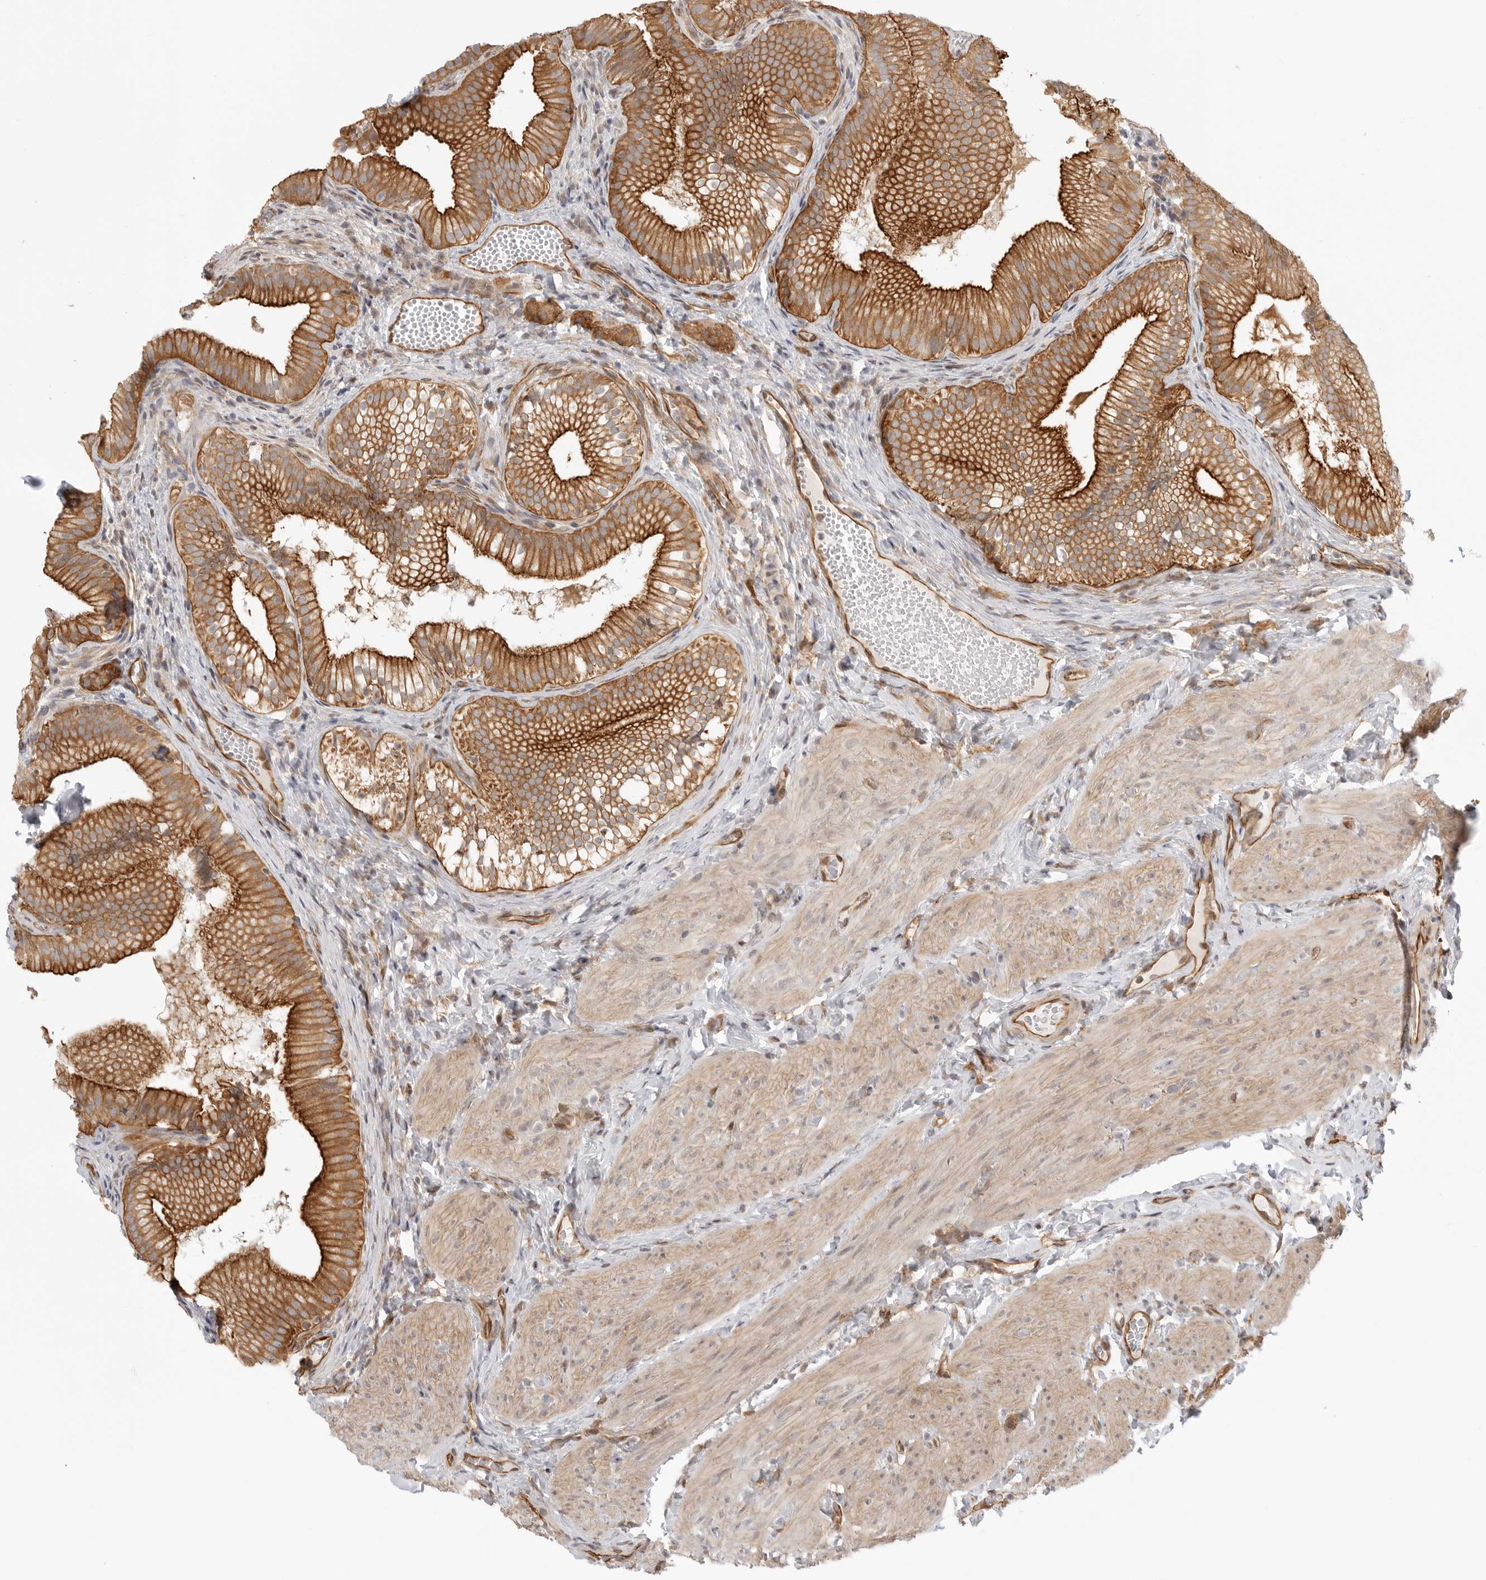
{"staining": {"intensity": "strong", "quantity": ">75%", "location": "cytoplasmic/membranous"}, "tissue": "gallbladder", "cell_type": "Glandular cells", "image_type": "normal", "snomed": [{"axis": "morphology", "description": "Normal tissue, NOS"}, {"axis": "topography", "description": "Gallbladder"}], "caption": "Brown immunohistochemical staining in normal gallbladder exhibits strong cytoplasmic/membranous staining in approximately >75% of glandular cells. Using DAB (3,3'-diaminobenzidine) (brown) and hematoxylin (blue) stains, captured at high magnification using brightfield microscopy.", "gene": "ATOH7", "patient": {"sex": "female", "age": 30}}